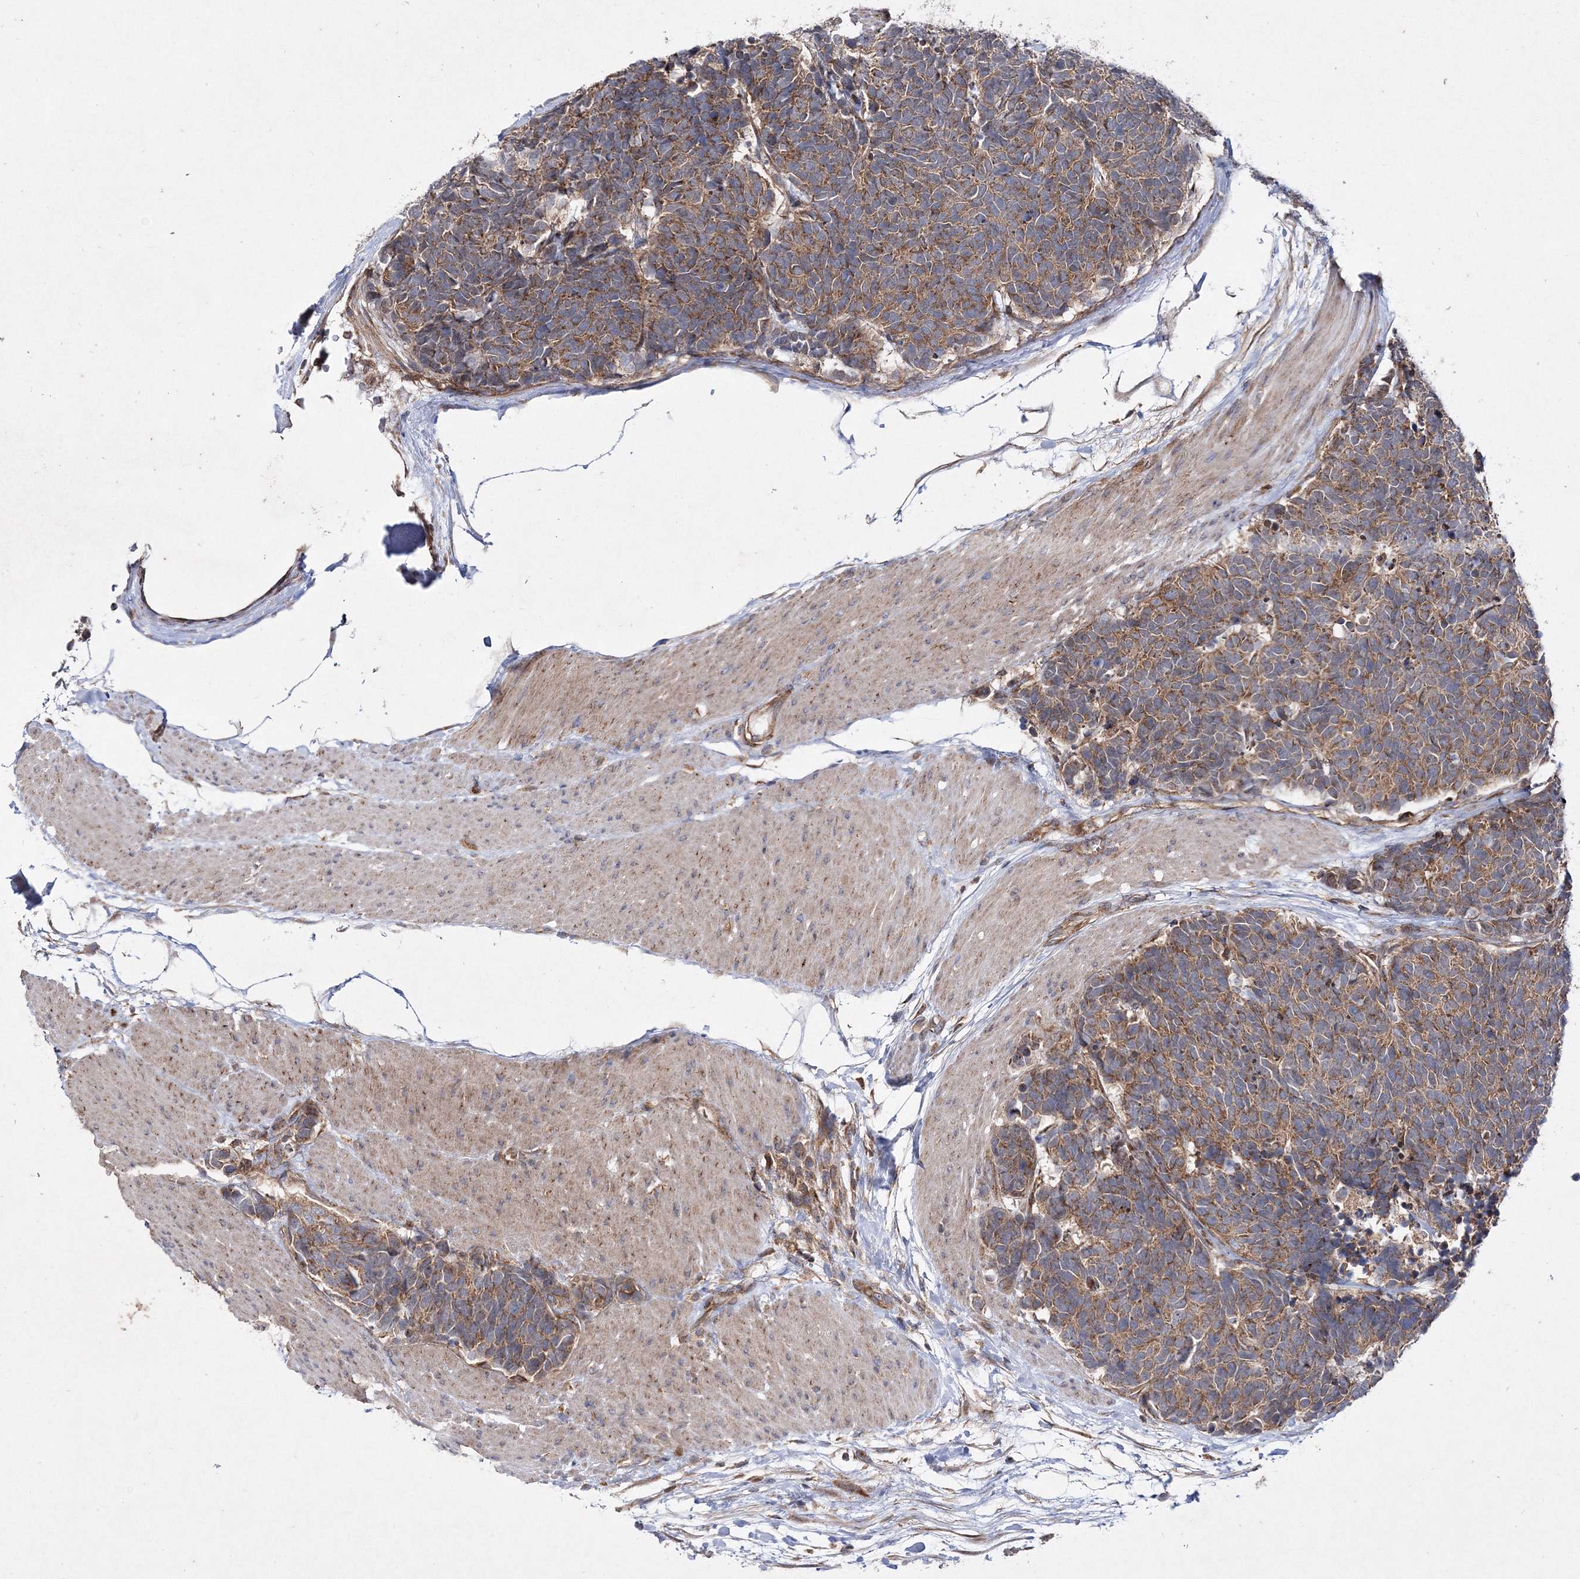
{"staining": {"intensity": "moderate", "quantity": ">75%", "location": "cytoplasmic/membranous"}, "tissue": "carcinoid", "cell_type": "Tumor cells", "image_type": "cancer", "snomed": [{"axis": "morphology", "description": "Carcinoma, NOS"}, {"axis": "morphology", "description": "Carcinoid, malignant, NOS"}, {"axis": "topography", "description": "Urinary bladder"}], "caption": "Immunohistochemical staining of carcinoid shows medium levels of moderate cytoplasmic/membranous positivity in approximately >75% of tumor cells.", "gene": "DNAJC13", "patient": {"sex": "male", "age": 57}}